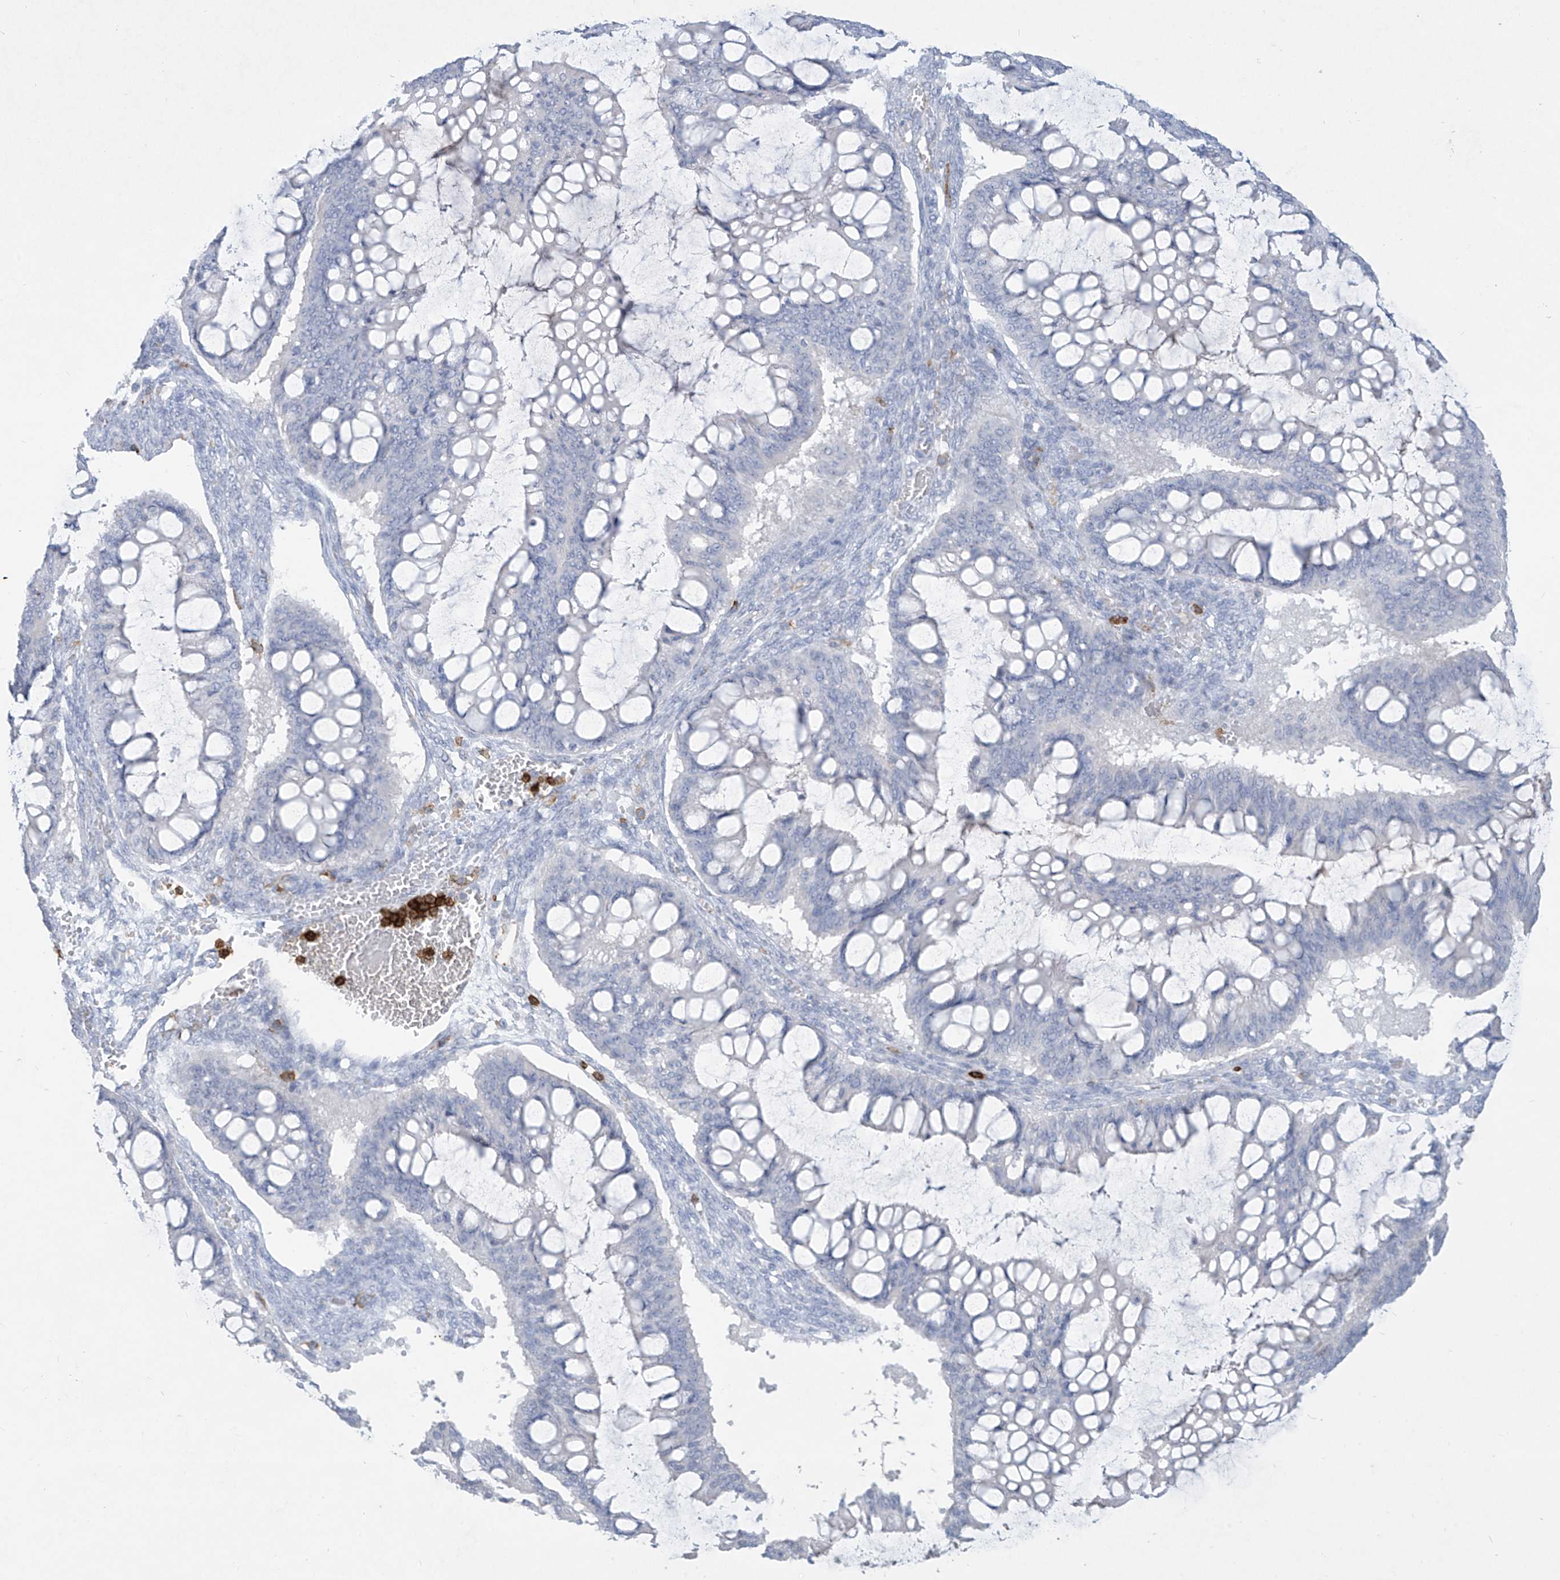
{"staining": {"intensity": "negative", "quantity": "none", "location": "none"}, "tissue": "ovarian cancer", "cell_type": "Tumor cells", "image_type": "cancer", "snomed": [{"axis": "morphology", "description": "Cystadenocarcinoma, mucinous, NOS"}, {"axis": "topography", "description": "Ovary"}], "caption": "Immunohistochemistry photomicrograph of ovarian mucinous cystadenocarcinoma stained for a protein (brown), which reveals no staining in tumor cells.", "gene": "FCGR3A", "patient": {"sex": "female", "age": 73}}